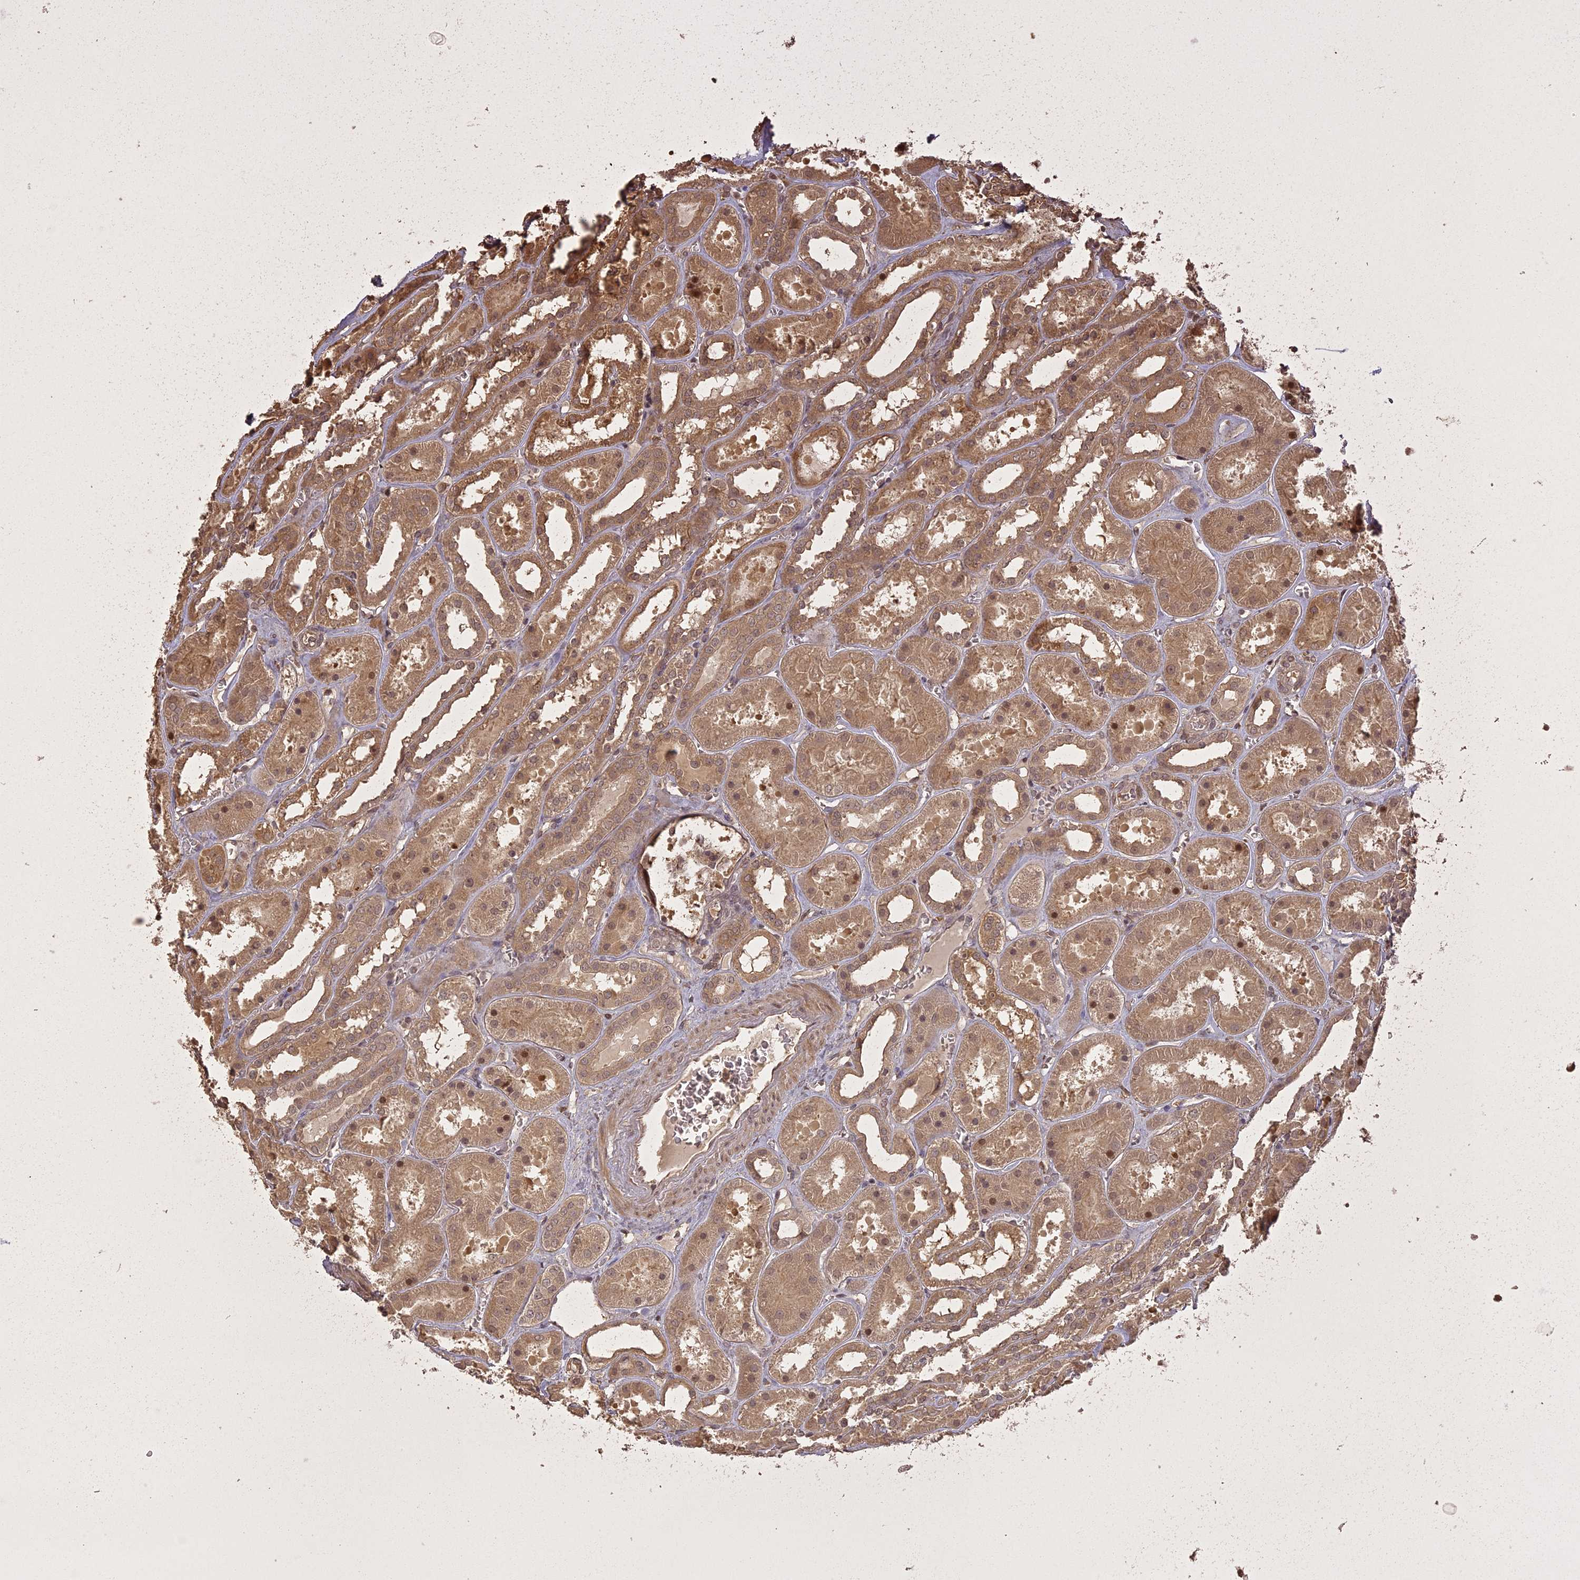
{"staining": {"intensity": "moderate", "quantity": ">75%", "location": "cytoplasmic/membranous,nuclear"}, "tissue": "kidney", "cell_type": "Cells in glomeruli", "image_type": "normal", "snomed": [{"axis": "morphology", "description": "Normal tissue, NOS"}, {"axis": "topography", "description": "Kidney"}], "caption": "A brown stain labels moderate cytoplasmic/membranous,nuclear positivity of a protein in cells in glomeruli of benign human kidney.", "gene": "LIN37", "patient": {"sex": "female", "age": 41}}